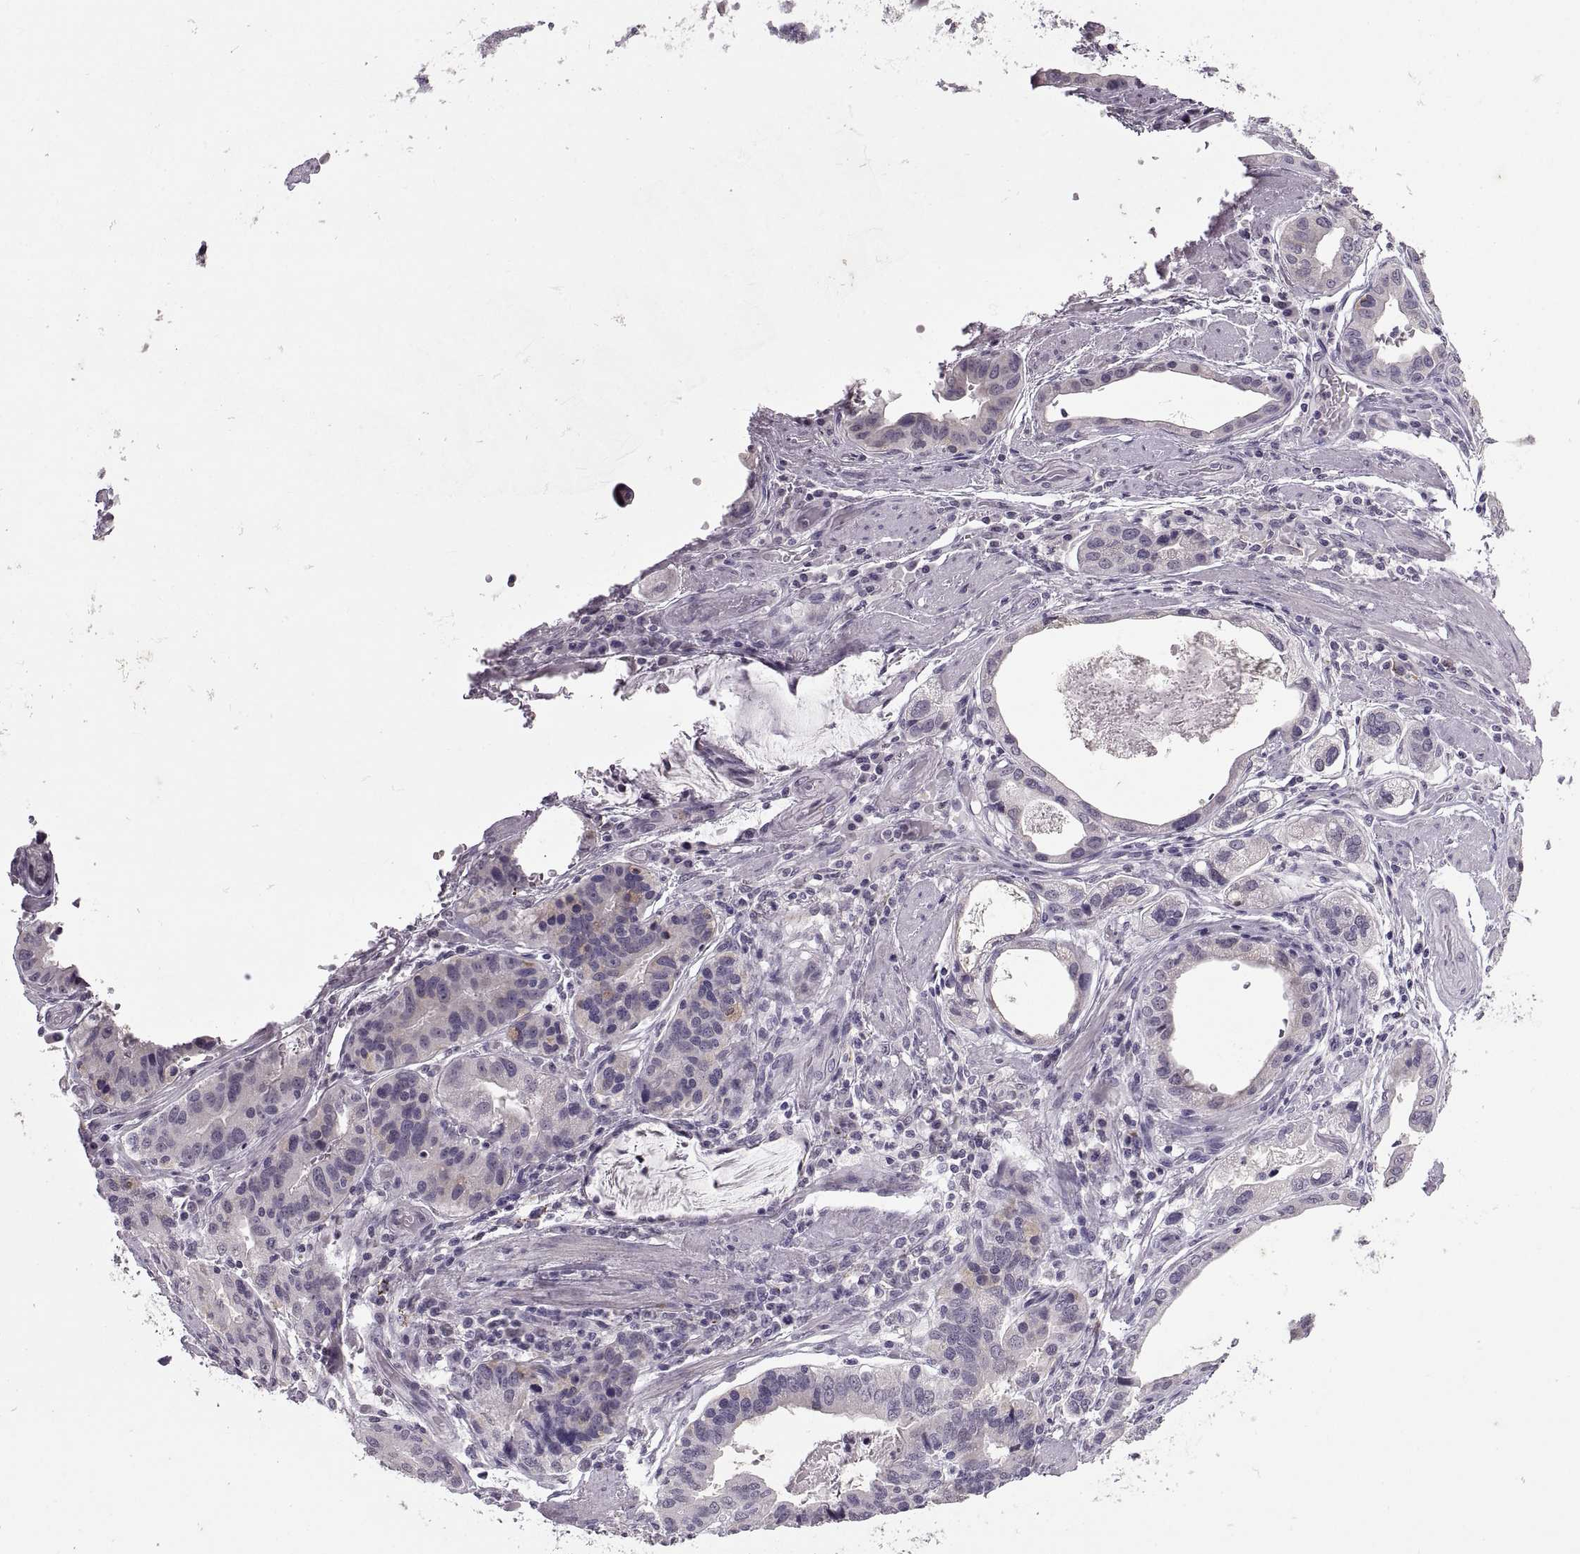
{"staining": {"intensity": "weak", "quantity": "<25%", "location": "cytoplasmic/membranous"}, "tissue": "stomach cancer", "cell_type": "Tumor cells", "image_type": "cancer", "snomed": [{"axis": "morphology", "description": "Adenocarcinoma, NOS"}, {"axis": "topography", "description": "Stomach, lower"}], "caption": "This is an immunohistochemistry (IHC) histopathology image of human adenocarcinoma (stomach). There is no staining in tumor cells.", "gene": "OTP", "patient": {"sex": "female", "age": 76}}